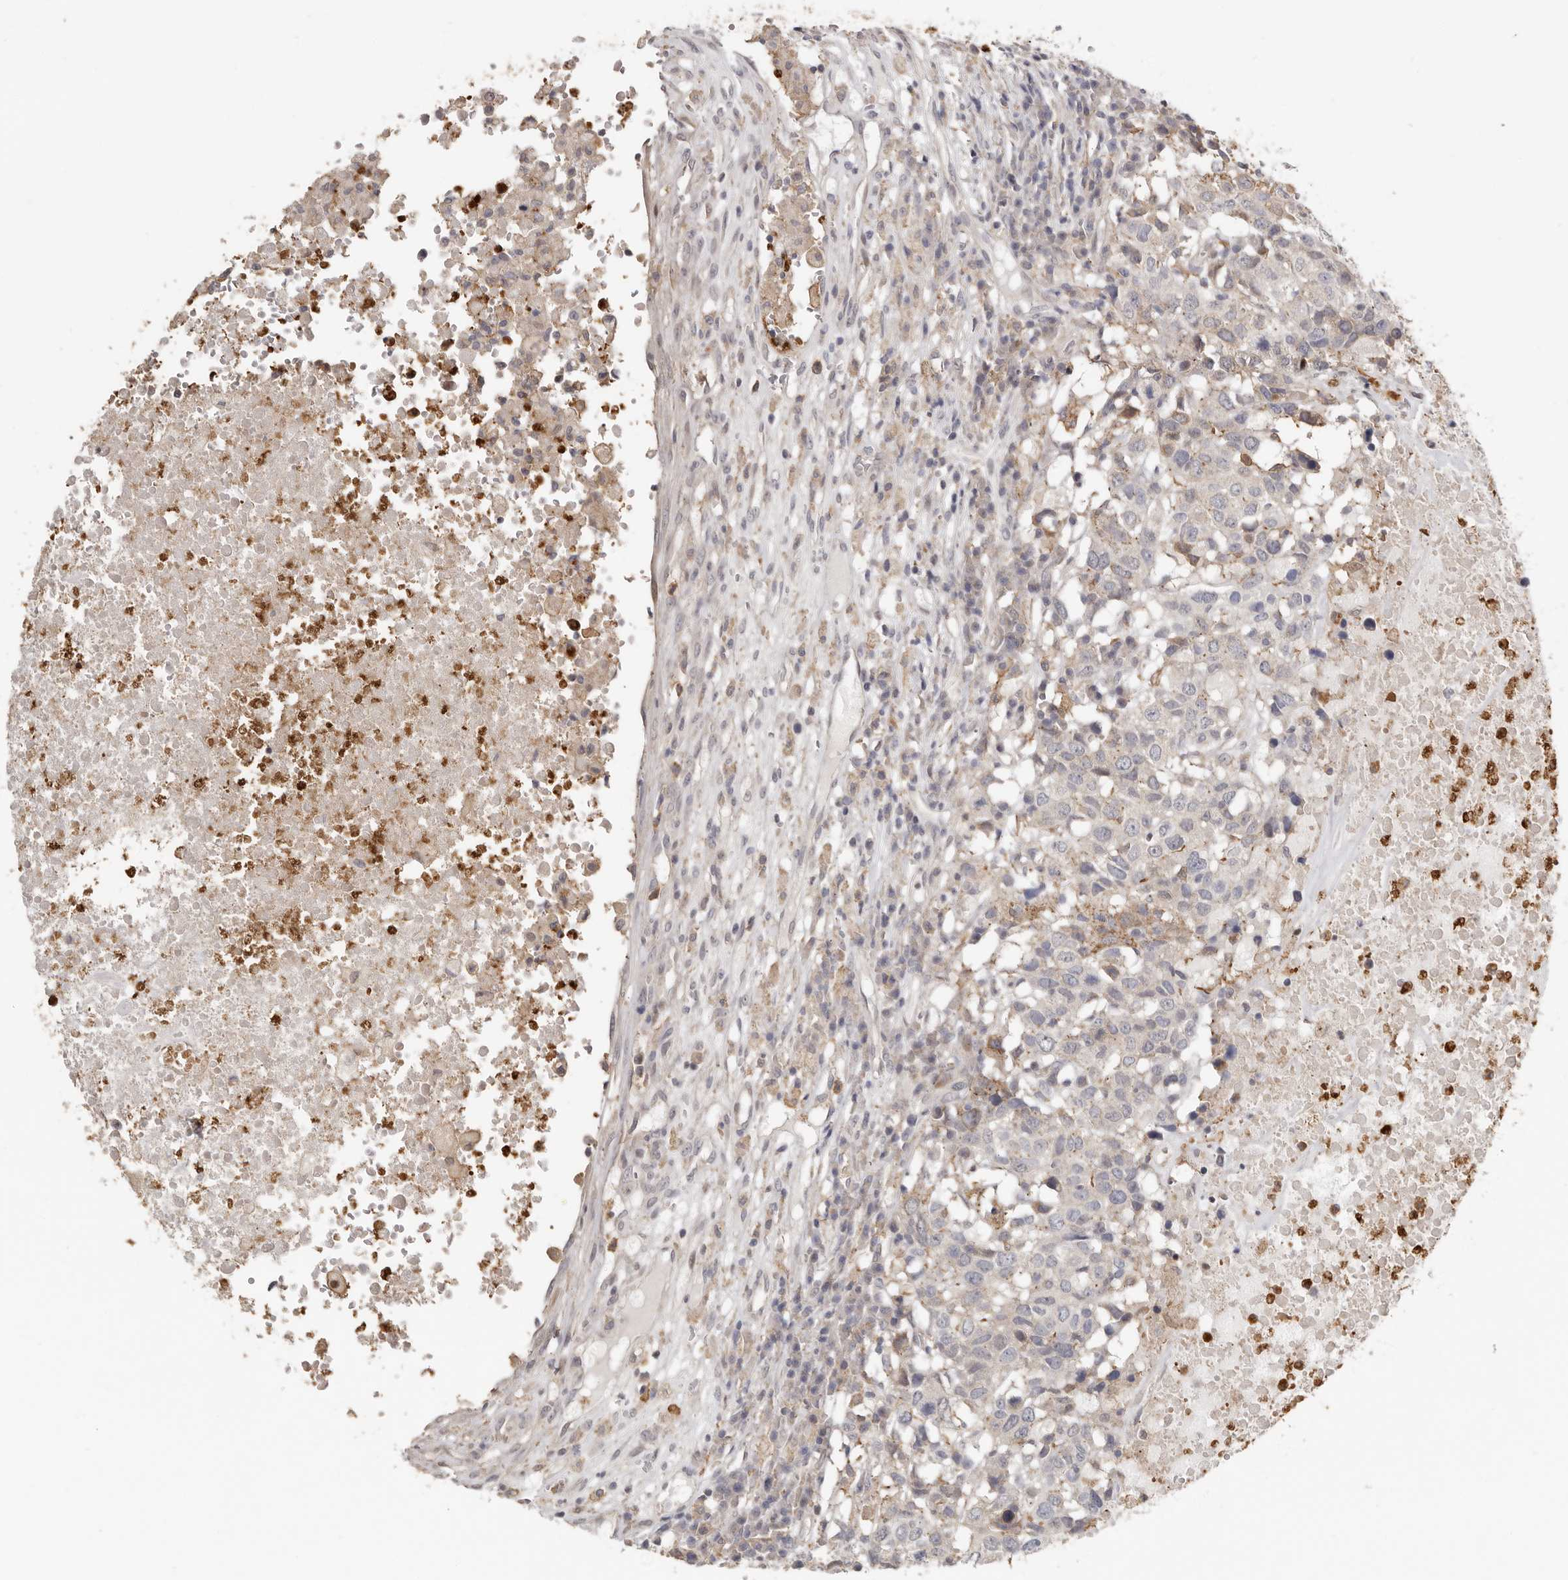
{"staining": {"intensity": "negative", "quantity": "none", "location": "none"}, "tissue": "head and neck cancer", "cell_type": "Tumor cells", "image_type": "cancer", "snomed": [{"axis": "morphology", "description": "Squamous cell carcinoma, NOS"}, {"axis": "topography", "description": "Head-Neck"}], "caption": "An IHC micrograph of head and neck cancer (squamous cell carcinoma) is shown. There is no staining in tumor cells of head and neck cancer (squamous cell carcinoma). Nuclei are stained in blue.", "gene": "MSRB2", "patient": {"sex": "male", "age": 66}}